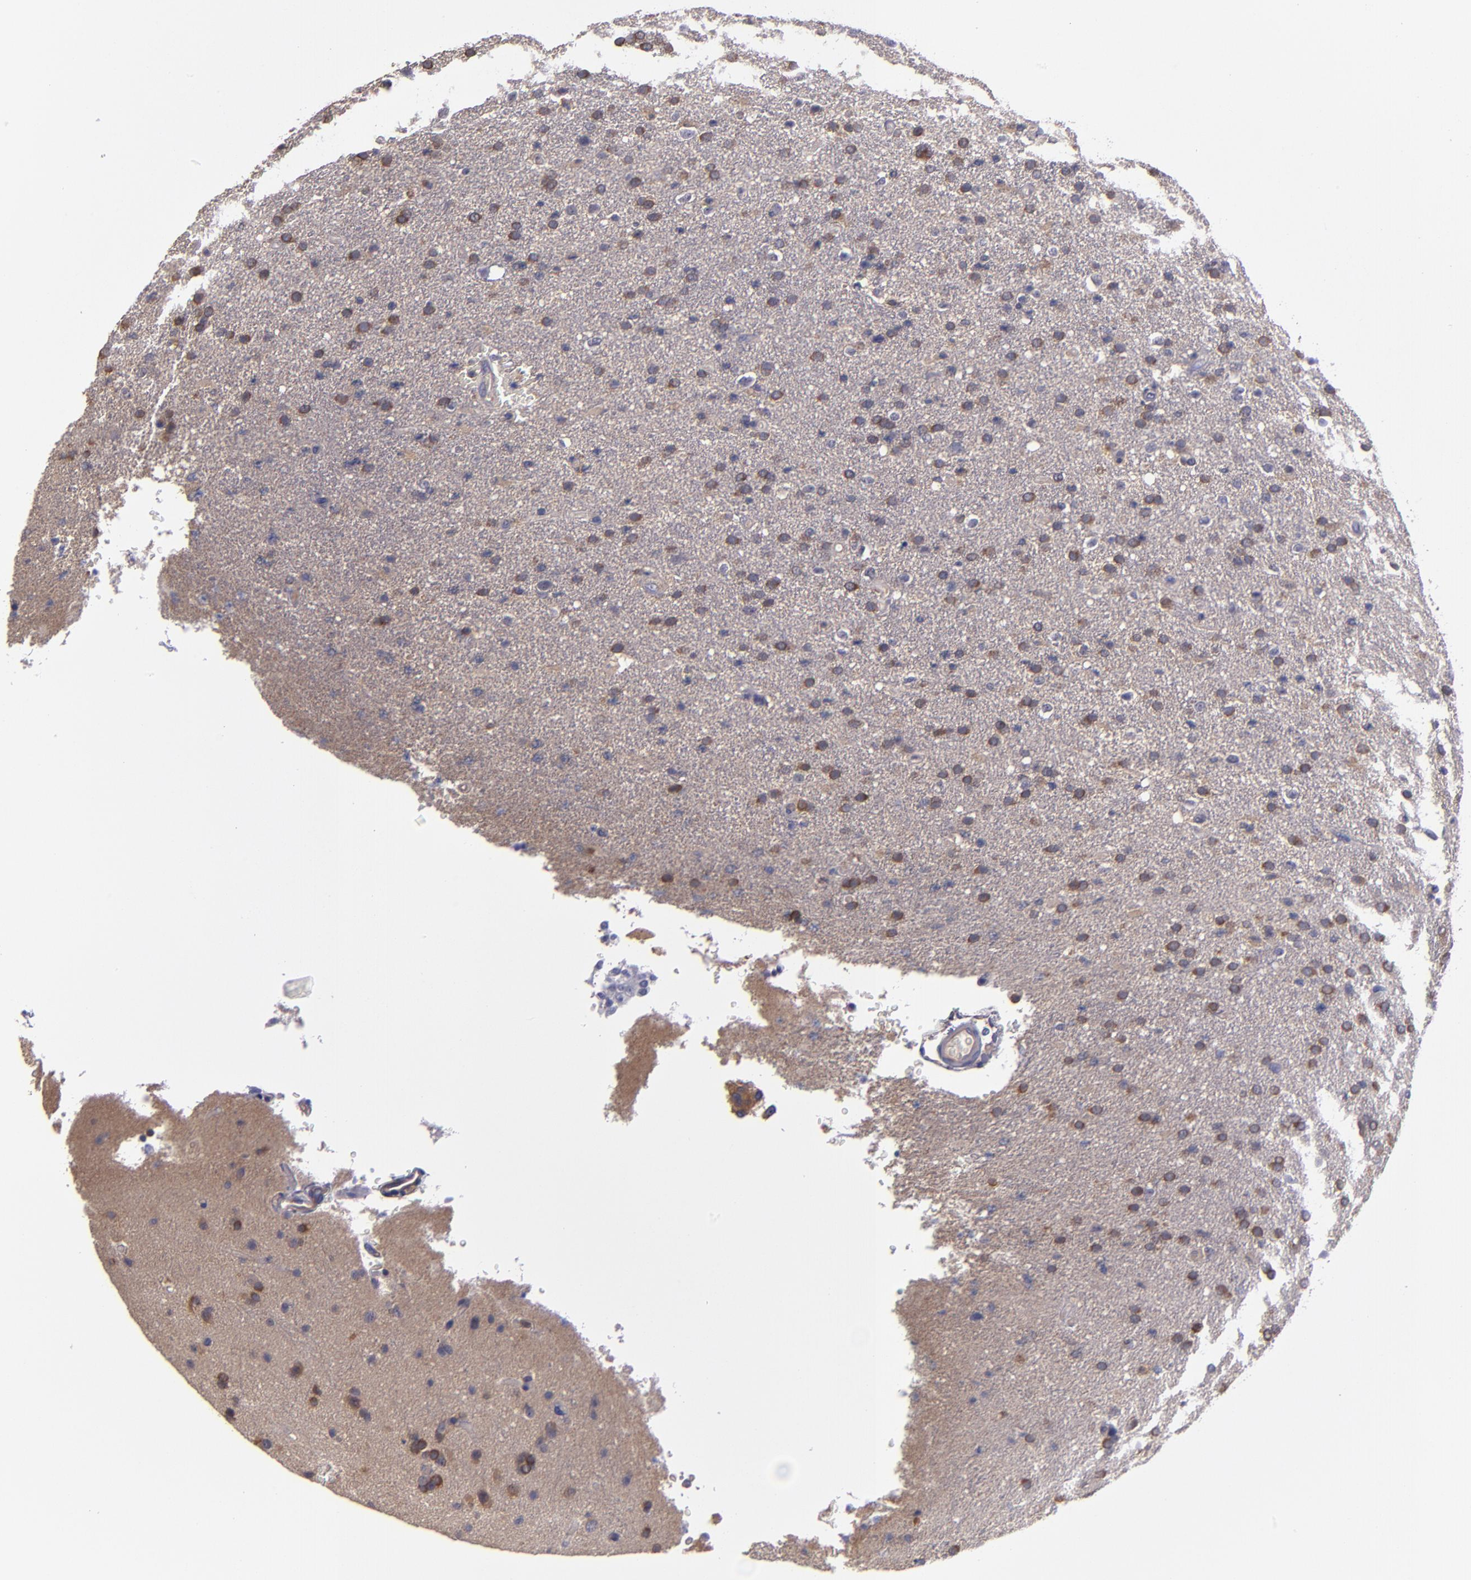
{"staining": {"intensity": "weak", "quantity": "25%-75%", "location": "cytoplasmic/membranous"}, "tissue": "glioma", "cell_type": "Tumor cells", "image_type": "cancer", "snomed": [{"axis": "morphology", "description": "Glioma, malignant, High grade"}, {"axis": "topography", "description": "Brain"}], "caption": "Immunohistochemical staining of glioma shows weak cytoplasmic/membranous protein staining in about 25%-75% of tumor cells. (IHC, brightfield microscopy, high magnification).", "gene": "CARS1", "patient": {"sex": "male", "age": 33}}